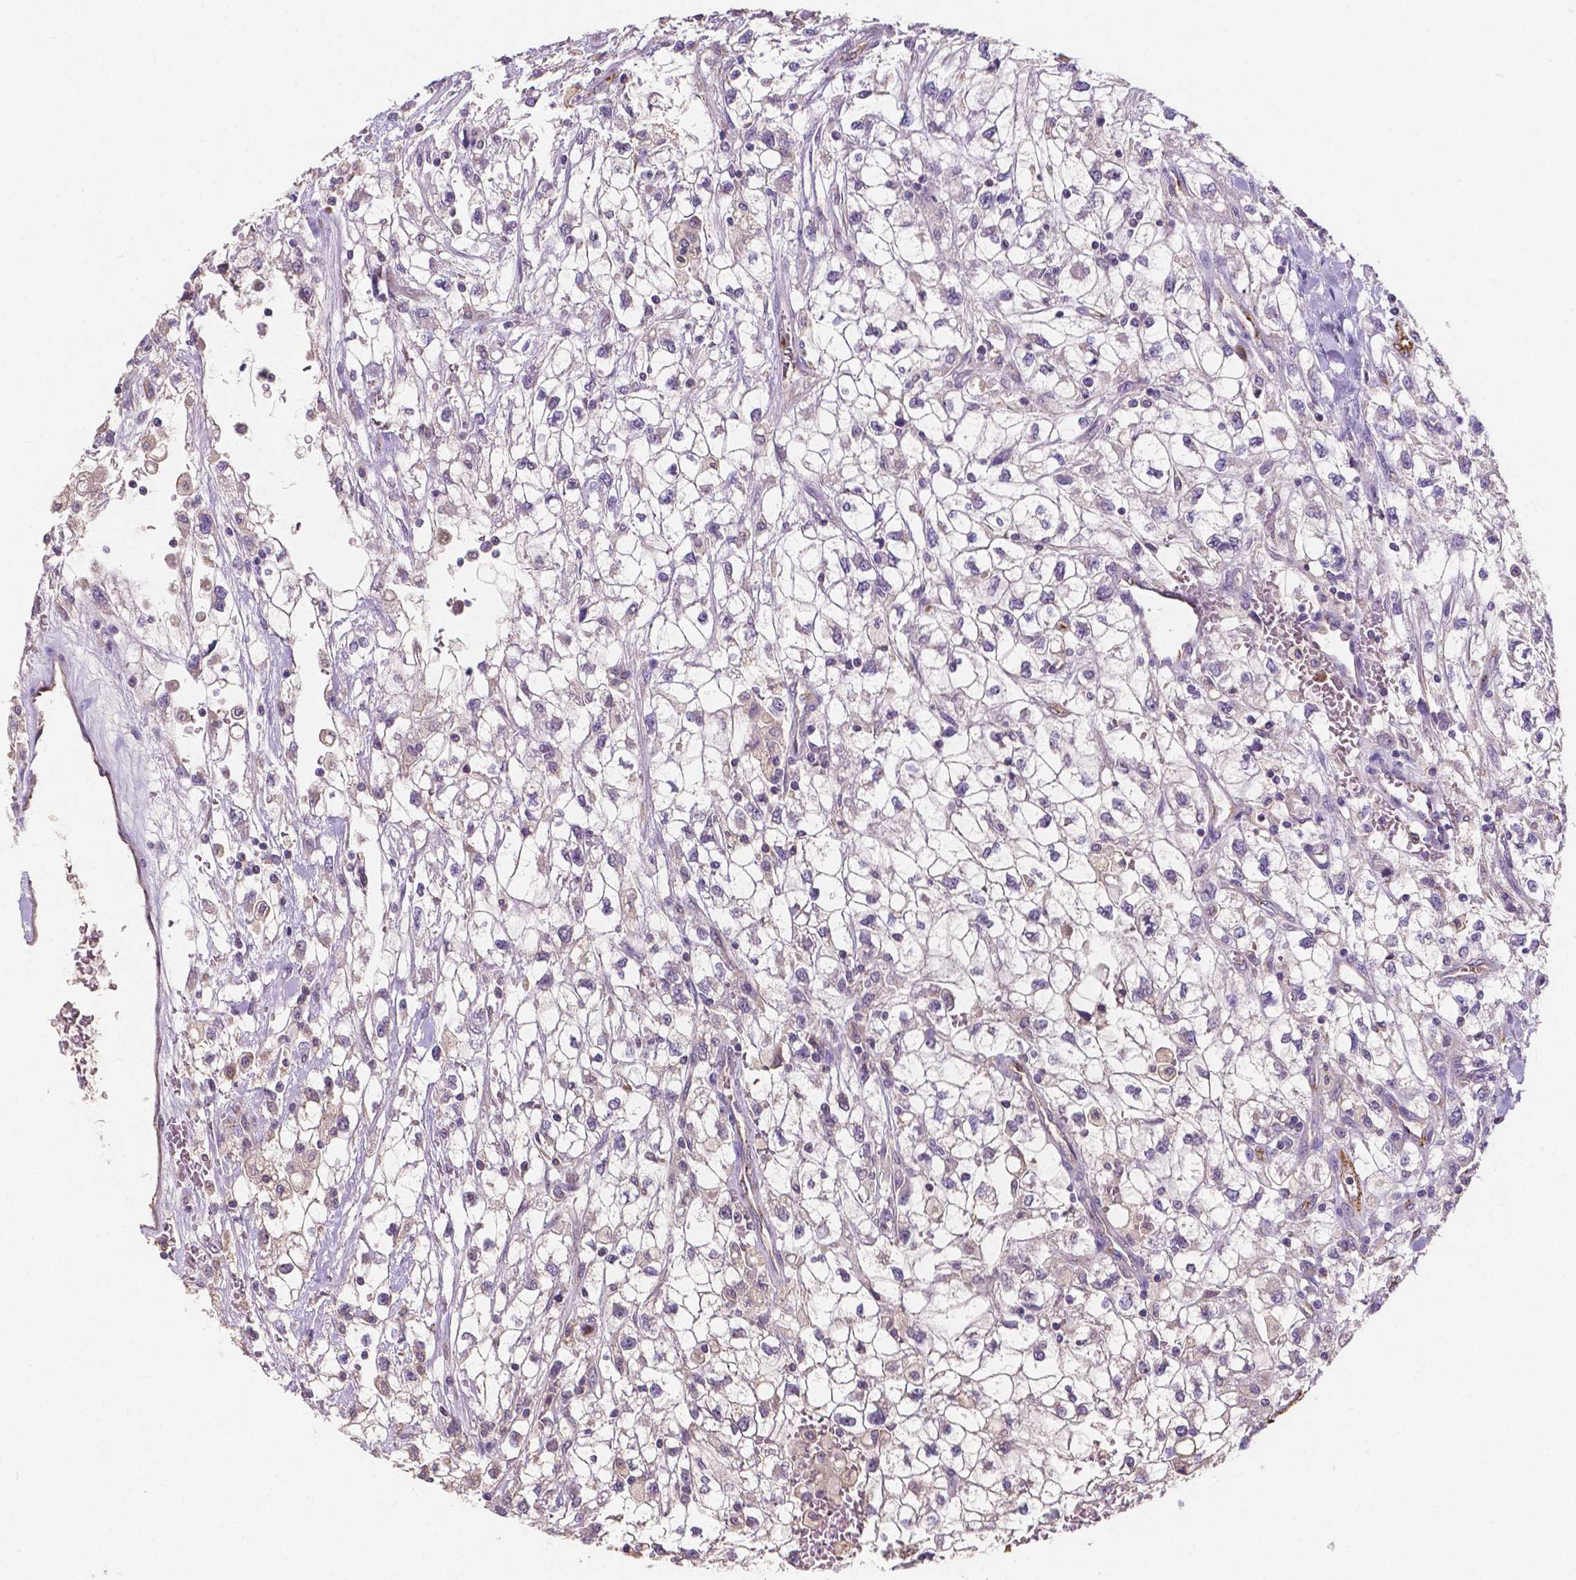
{"staining": {"intensity": "negative", "quantity": "none", "location": "none"}, "tissue": "renal cancer", "cell_type": "Tumor cells", "image_type": "cancer", "snomed": [{"axis": "morphology", "description": "Adenocarcinoma, NOS"}, {"axis": "topography", "description": "Kidney"}], "caption": "The micrograph demonstrates no significant staining in tumor cells of adenocarcinoma (renal).", "gene": "ELAVL2", "patient": {"sex": "male", "age": 59}}